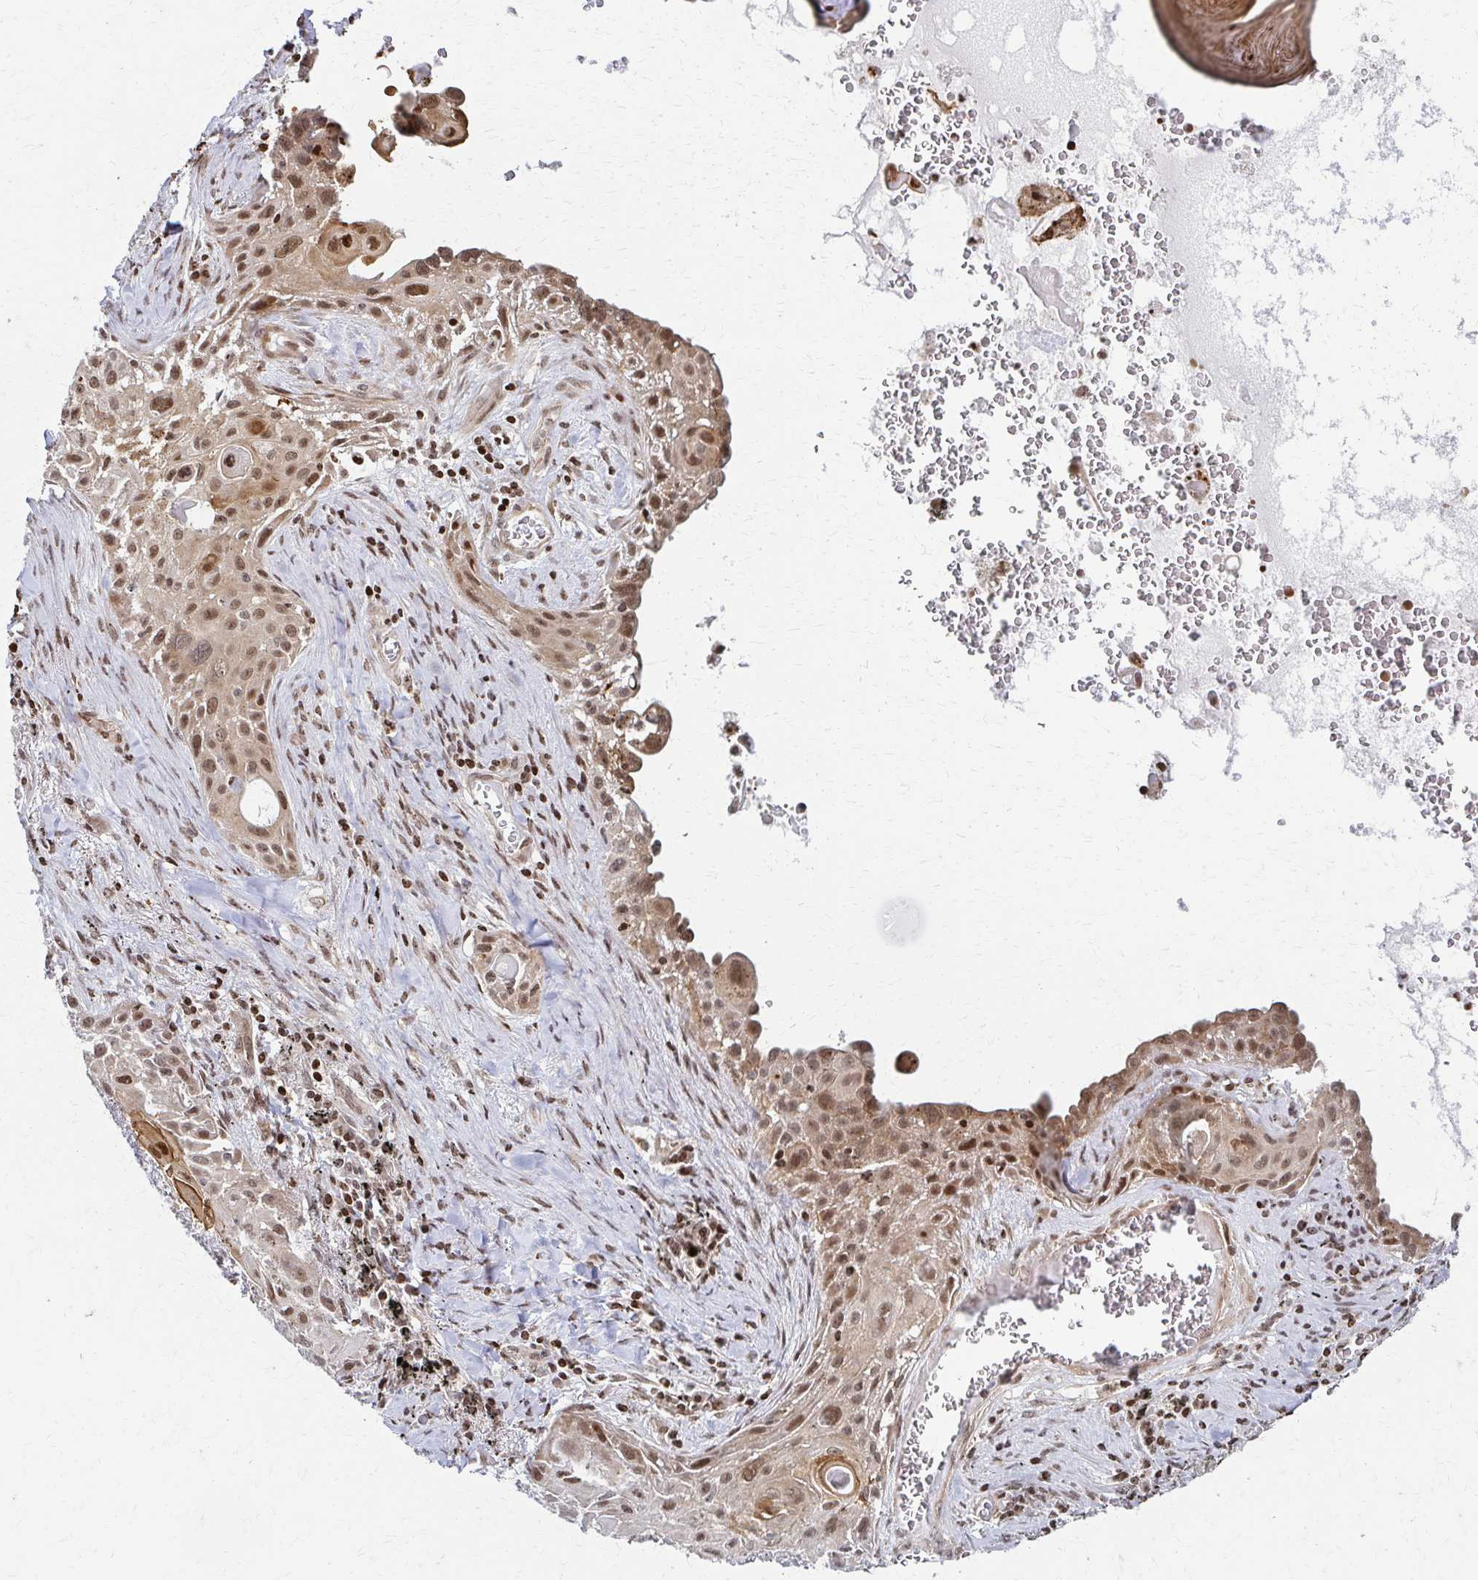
{"staining": {"intensity": "weak", "quantity": ">75%", "location": "nuclear"}, "tissue": "lung cancer", "cell_type": "Tumor cells", "image_type": "cancer", "snomed": [{"axis": "morphology", "description": "Squamous cell carcinoma, NOS"}, {"axis": "topography", "description": "Lung"}], "caption": "Tumor cells exhibit low levels of weak nuclear expression in approximately >75% of cells in human lung squamous cell carcinoma. (DAB IHC with brightfield microscopy, high magnification).", "gene": "PSMD7", "patient": {"sex": "male", "age": 79}}